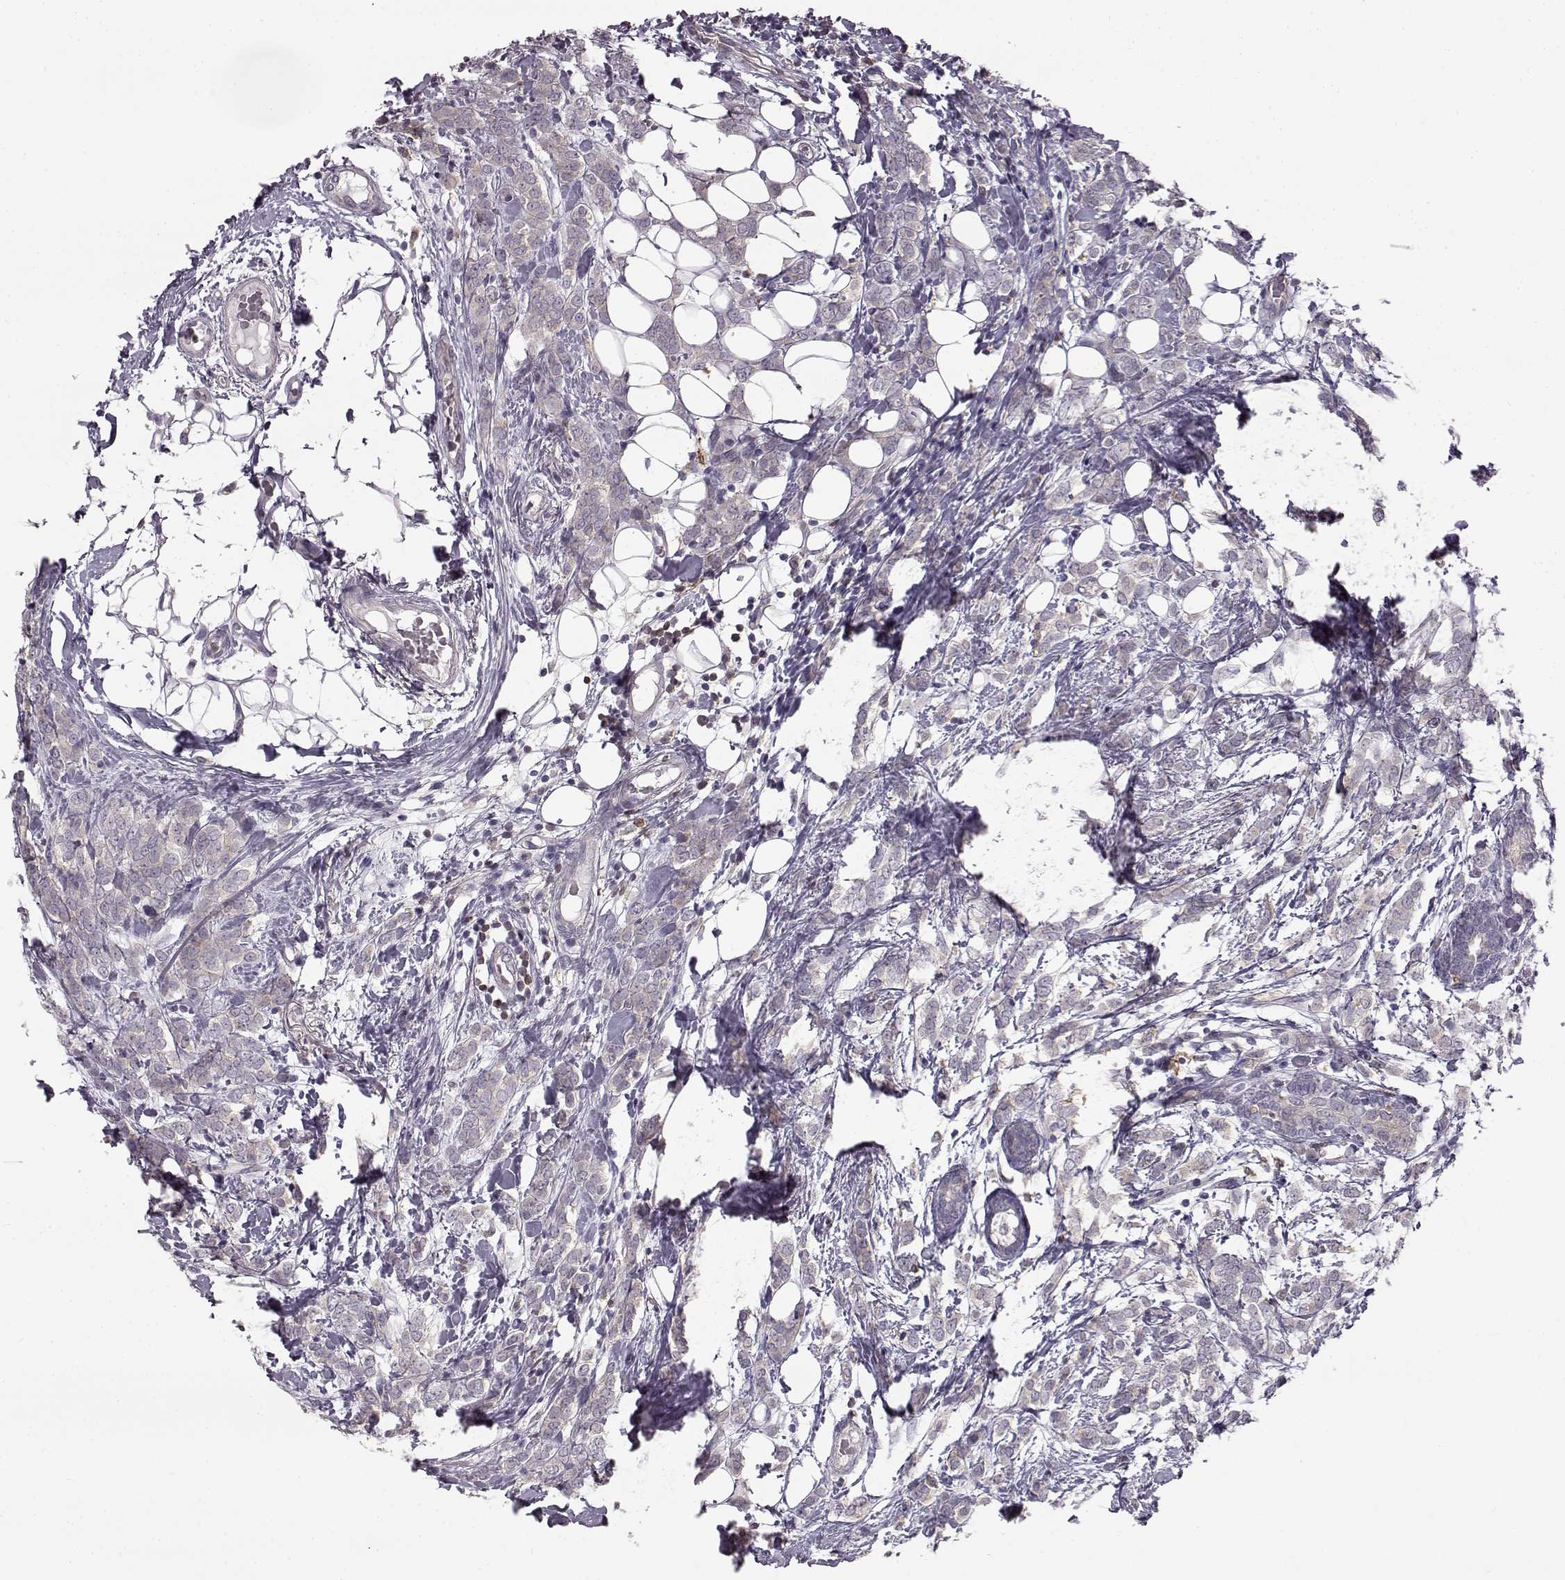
{"staining": {"intensity": "weak", "quantity": ">75%", "location": "cytoplasmic/membranous"}, "tissue": "breast cancer", "cell_type": "Tumor cells", "image_type": "cancer", "snomed": [{"axis": "morphology", "description": "Lobular carcinoma"}, {"axis": "topography", "description": "Breast"}], "caption": "Immunohistochemical staining of human breast cancer demonstrates low levels of weak cytoplasmic/membranous staining in about >75% of tumor cells.", "gene": "SPAG17", "patient": {"sex": "female", "age": 49}}